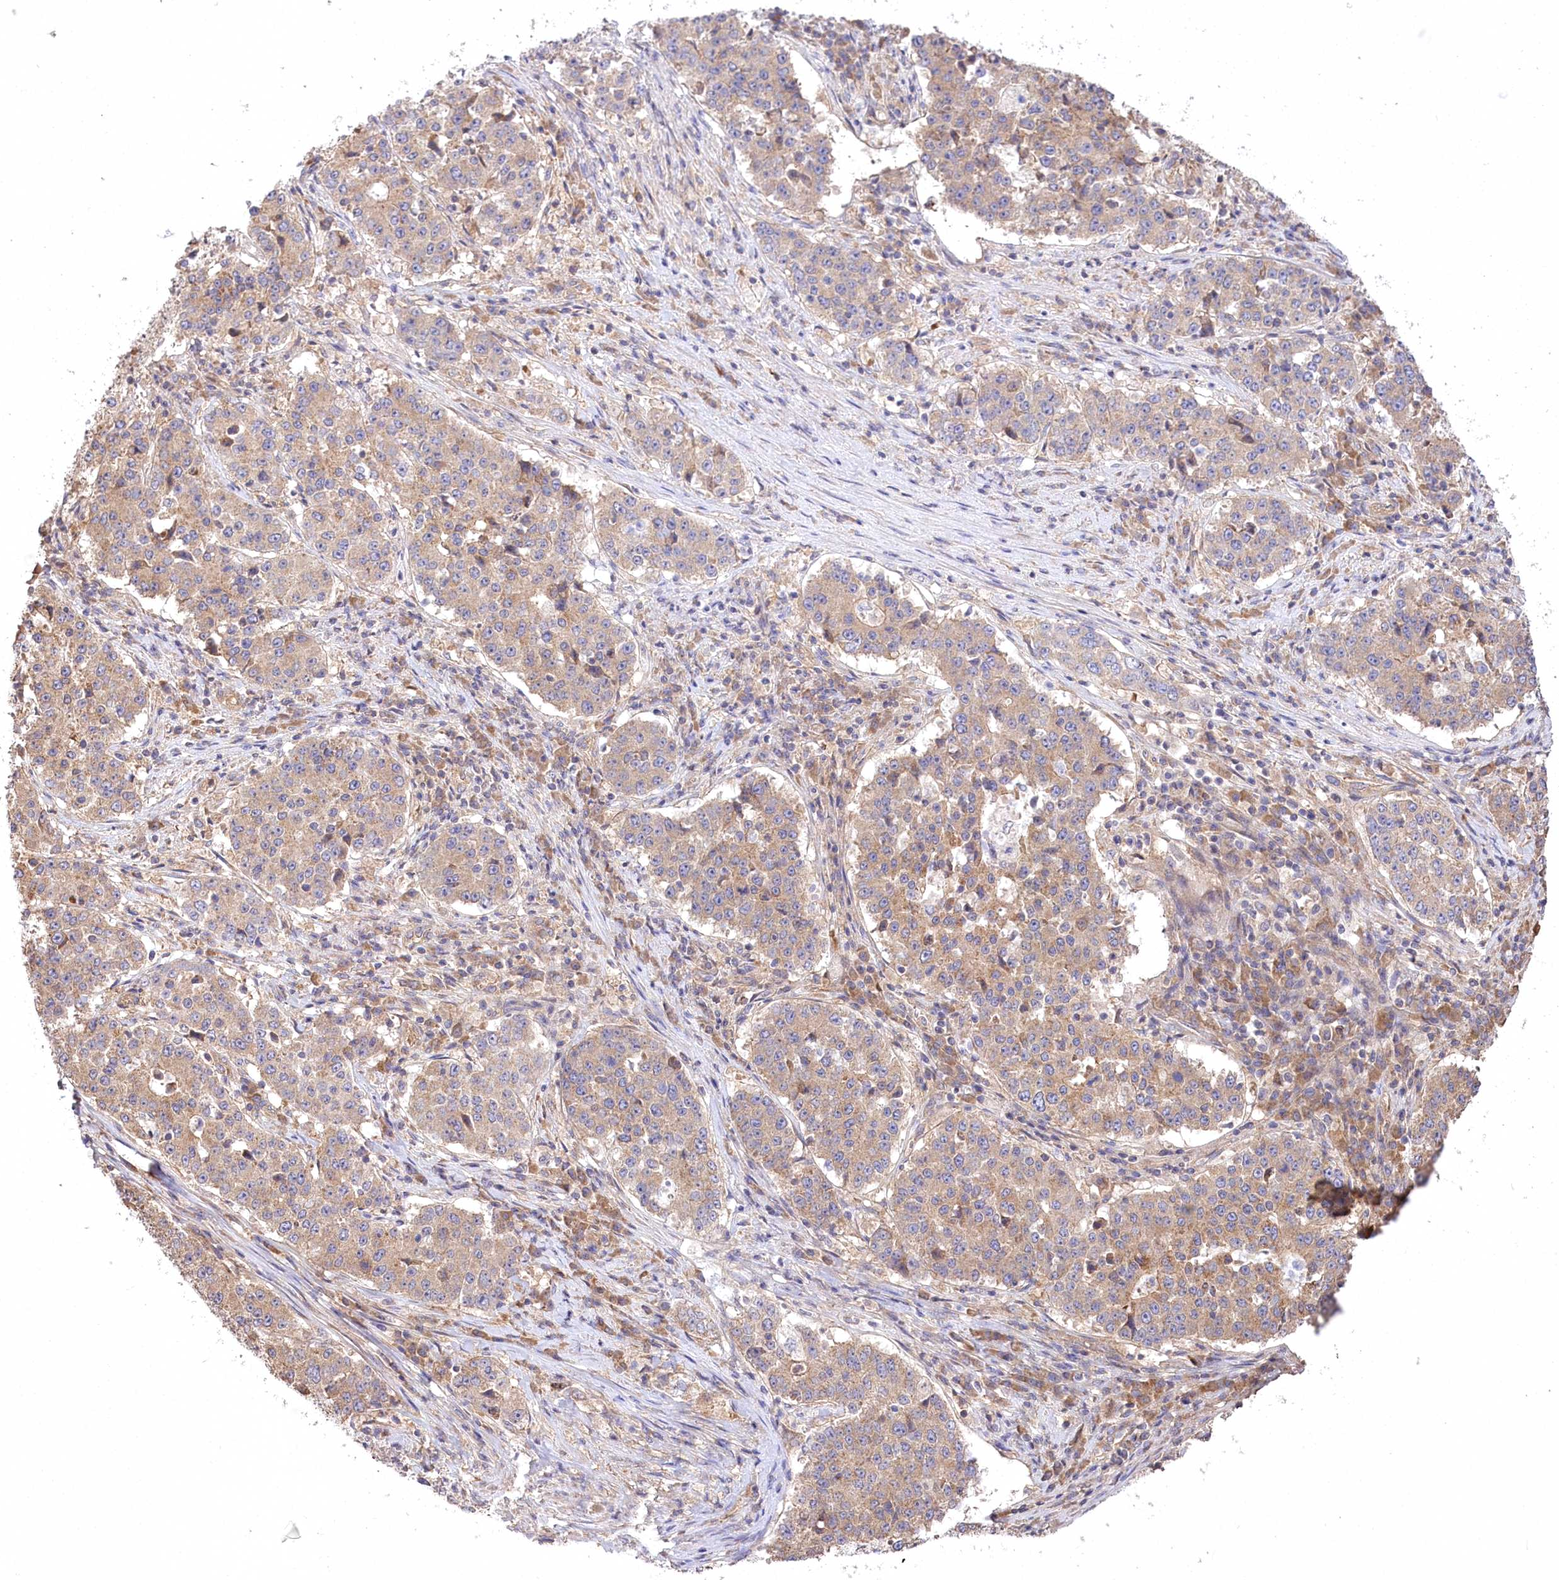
{"staining": {"intensity": "weak", "quantity": ">75%", "location": "cytoplasmic/membranous"}, "tissue": "stomach cancer", "cell_type": "Tumor cells", "image_type": "cancer", "snomed": [{"axis": "morphology", "description": "Adenocarcinoma, NOS"}, {"axis": "topography", "description": "Stomach"}], "caption": "This histopathology image shows immunohistochemistry staining of stomach cancer (adenocarcinoma), with low weak cytoplasmic/membranous positivity in approximately >75% of tumor cells.", "gene": "PRSS53", "patient": {"sex": "male", "age": 59}}